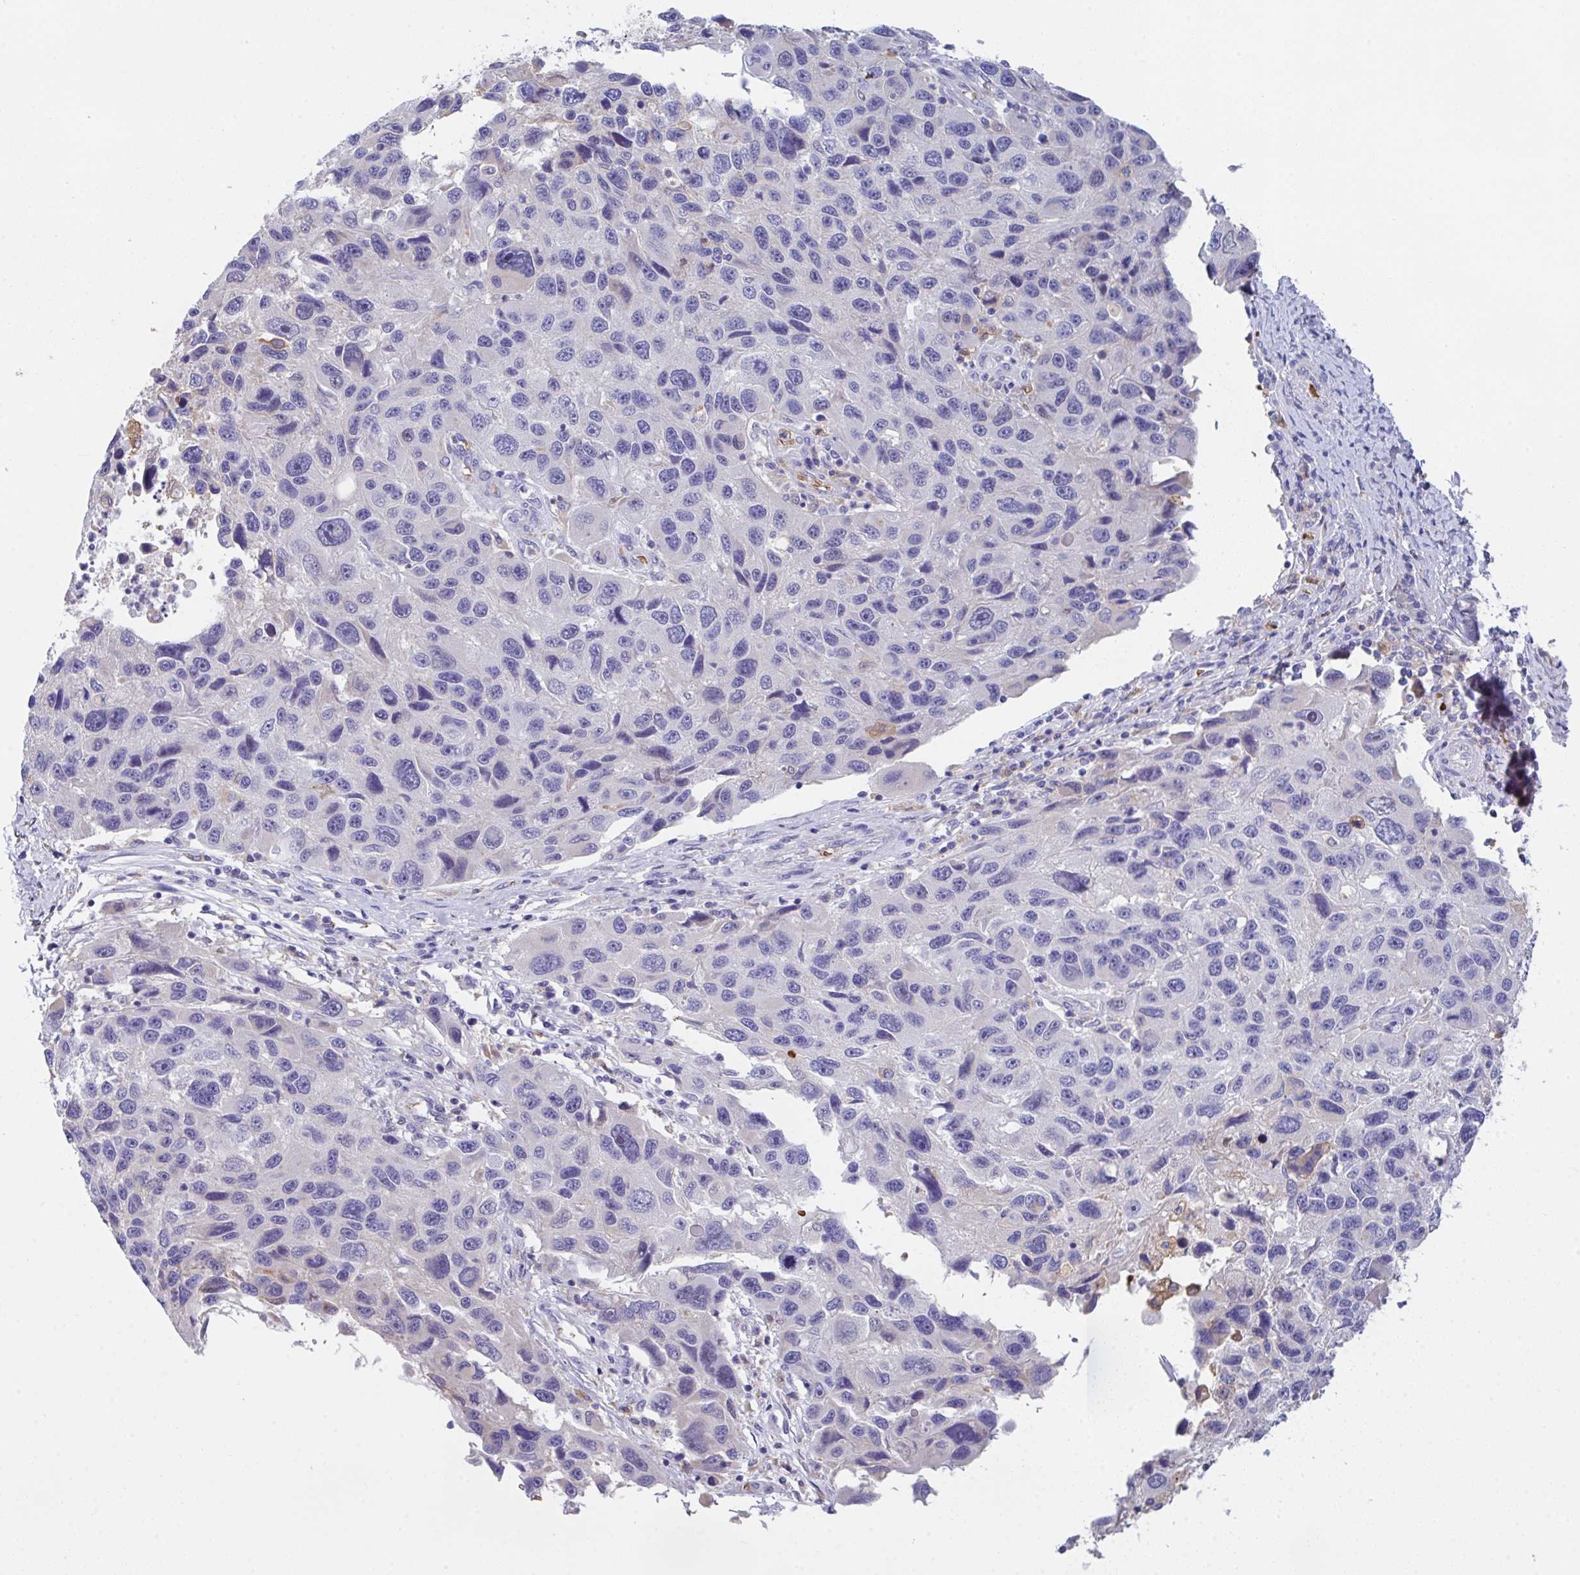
{"staining": {"intensity": "negative", "quantity": "none", "location": "none"}, "tissue": "melanoma", "cell_type": "Tumor cells", "image_type": "cancer", "snomed": [{"axis": "morphology", "description": "Malignant melanoma, NOS"}, {"axis": "topography", "description": "Skin"}], "caption": "Melanoma stained for a protein using immunohistochemistry (IHC) shows no expression tumor cells.", "gene": "TFAP2C", "patient": {"sex": "male", "age": 53}}